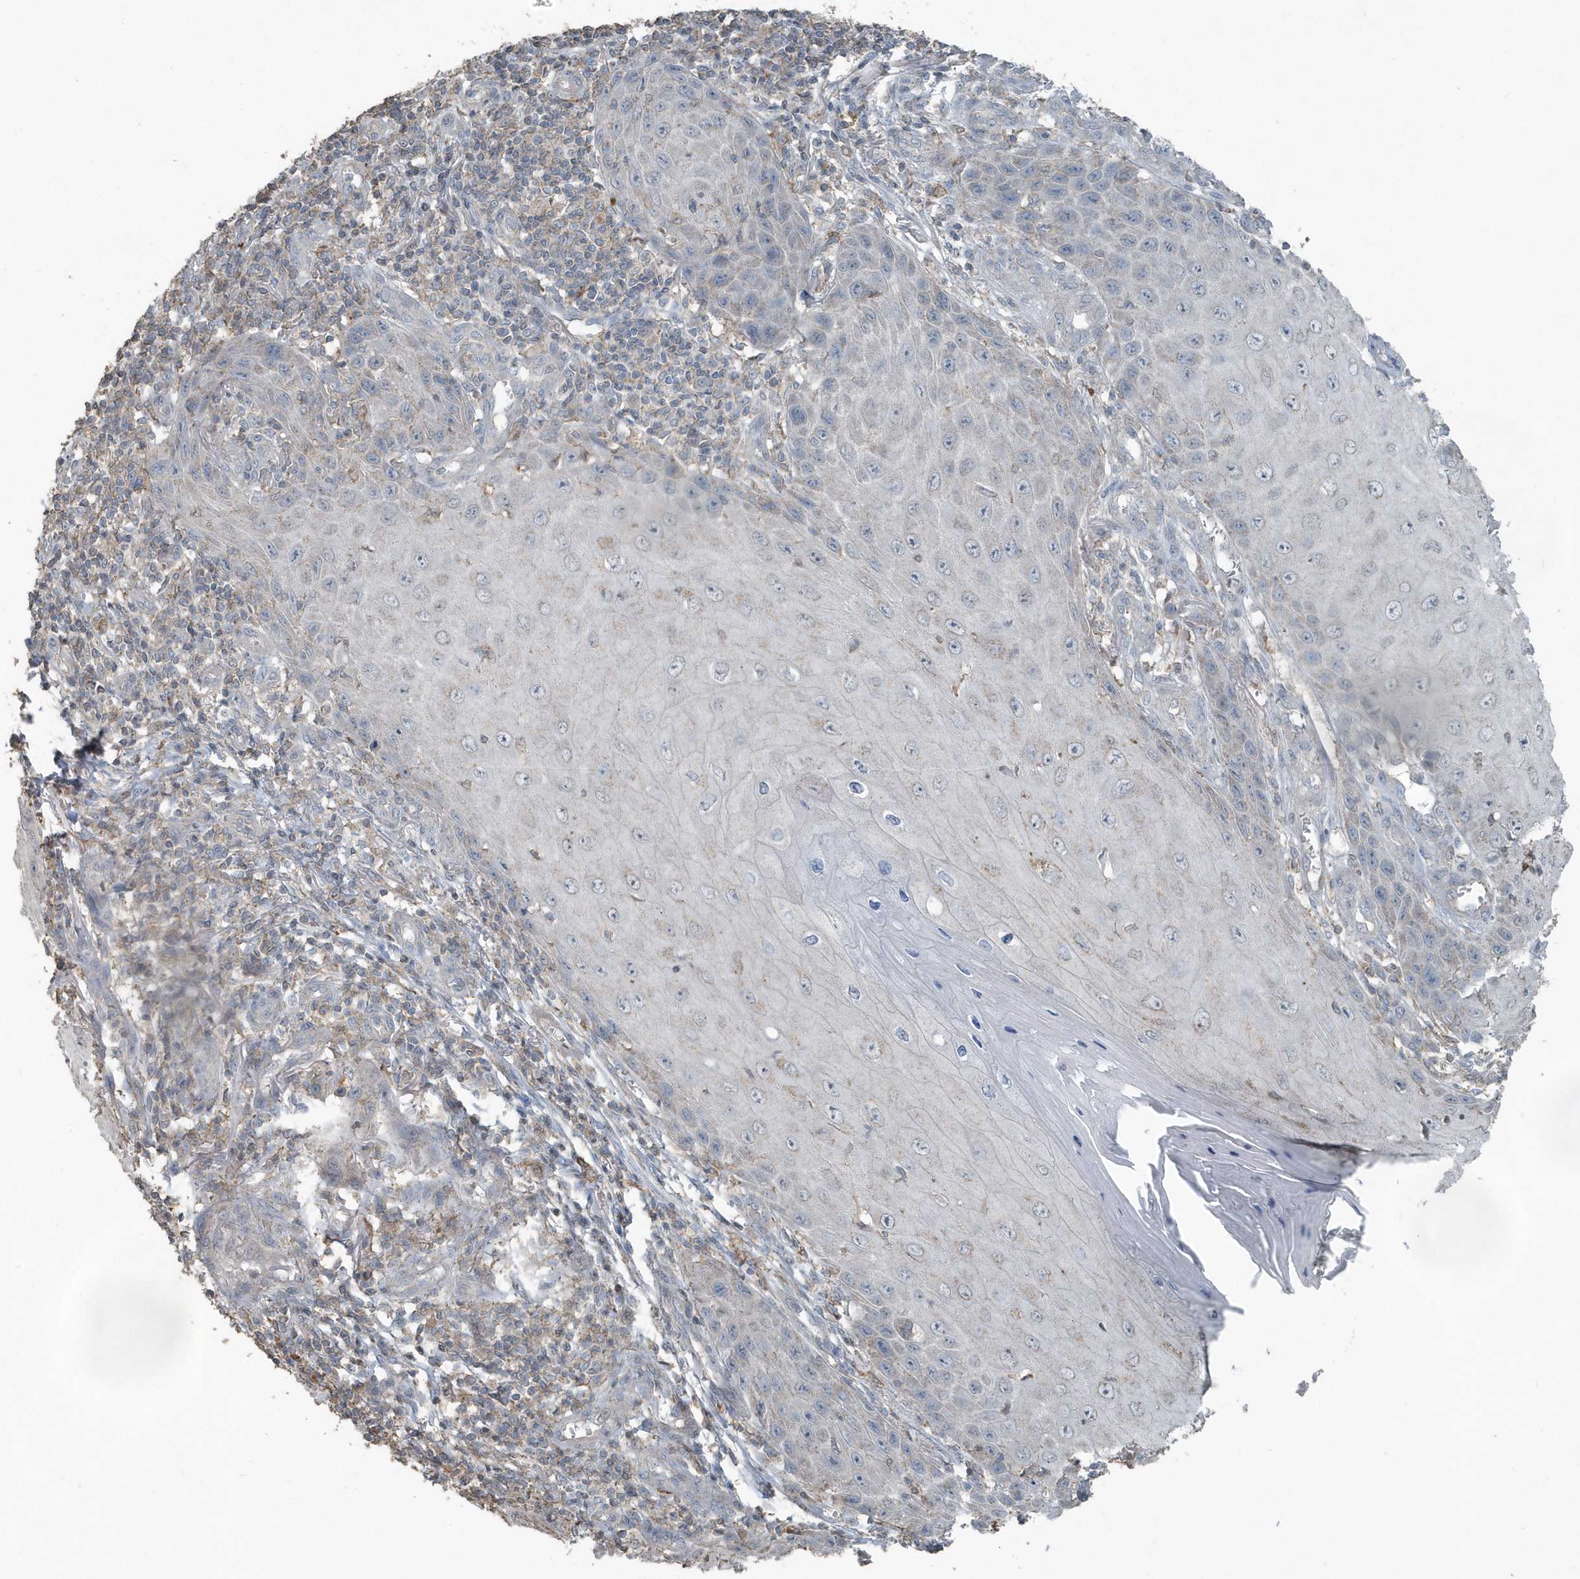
{"staining": {"intensity": "negative", "quantity": "none", "location": "none"}, "tissue": "skin cancer", "cell_type": "Tumor cells", "image_type": "cancer", "snomed": [{"axis": "morphology", "description": "Squamous cell carcinoma, NOS"}, {"axis": "topography", "description": "Skin"}], "caption": "DAB immunohistochemical staining of human skin squamous cell carcinoma shows no significant staining in tumor cells.", "gene": "ACTC1", "patient": {"sex": "female", "age": 73}}